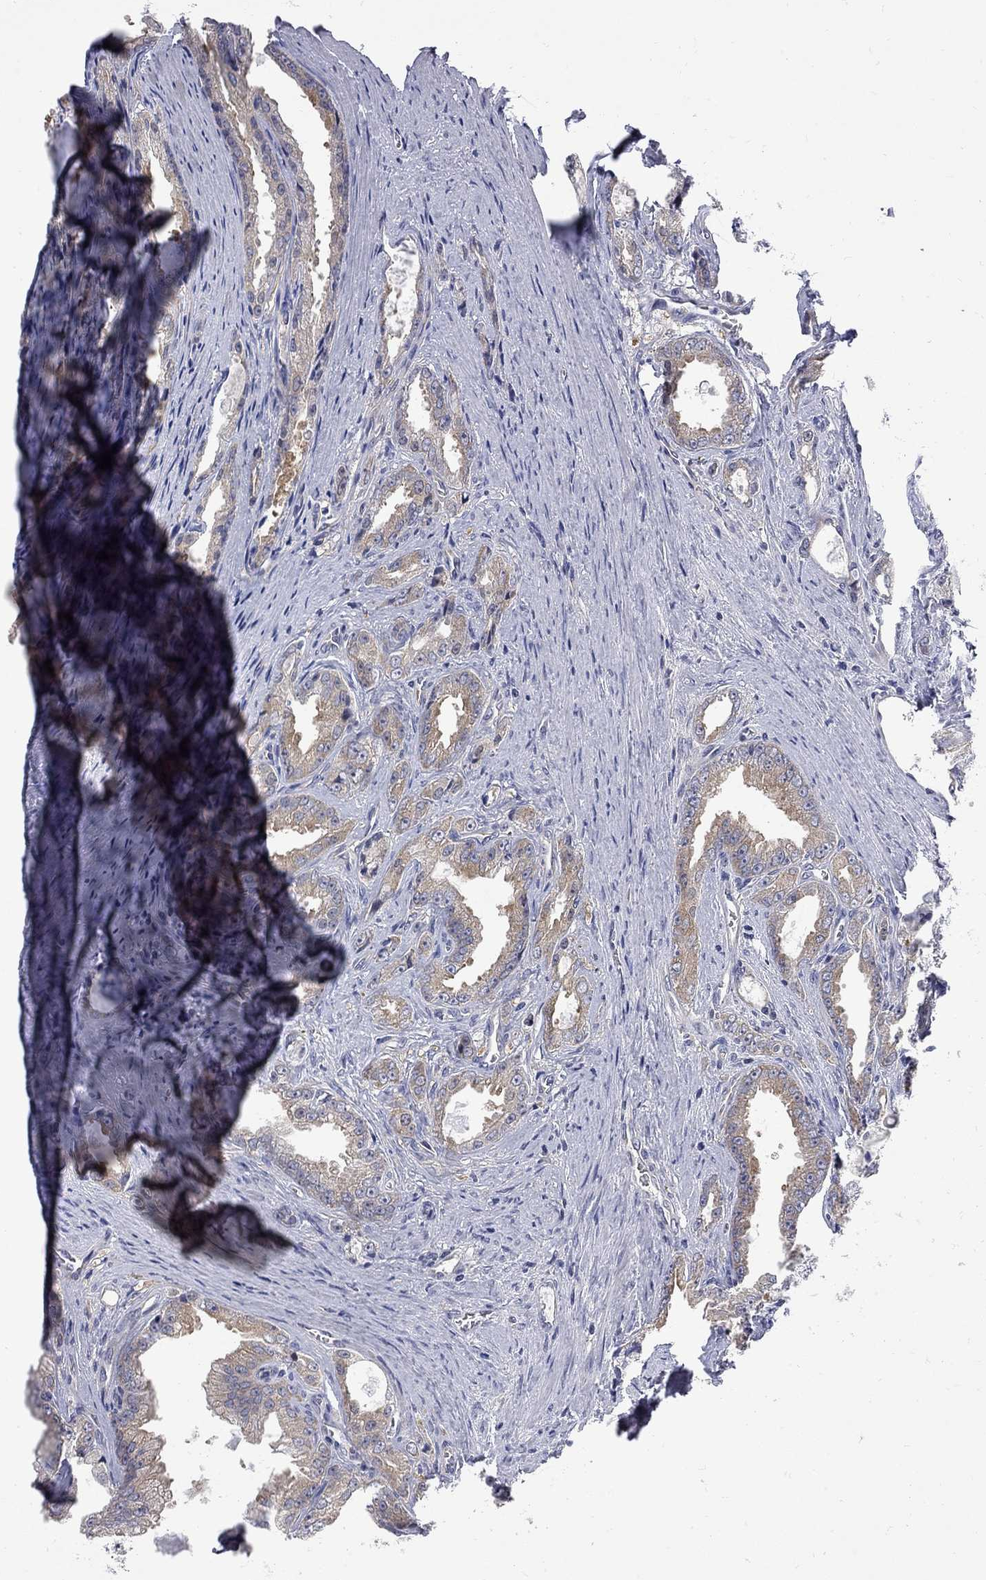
{"staining": {"intensity": "moderate", "quantity": "<25%", "location": "cytoplasmic/membranous"}, "tissue": "prostate cancer", "cell_type": "Tumor cells", "image_type": "cancer", "snomed": [{"axis": "morphology", "description": "Adenocarcinoma, NOS"}, {"axis": "morphology", "description": "Adenocarcinoma, High grade"}, {"axis": "topography", "description": "Prostate"}], "caption": "Immunohistochemical staining of human prostate cancer (adenocarcinoma) reveals low levels of moderate cytoplasmic/membranous protein expression in approximately <25% of tumor cells.", "gene": "GALNT8", "patient": {"sex": "male", "age": 70}}